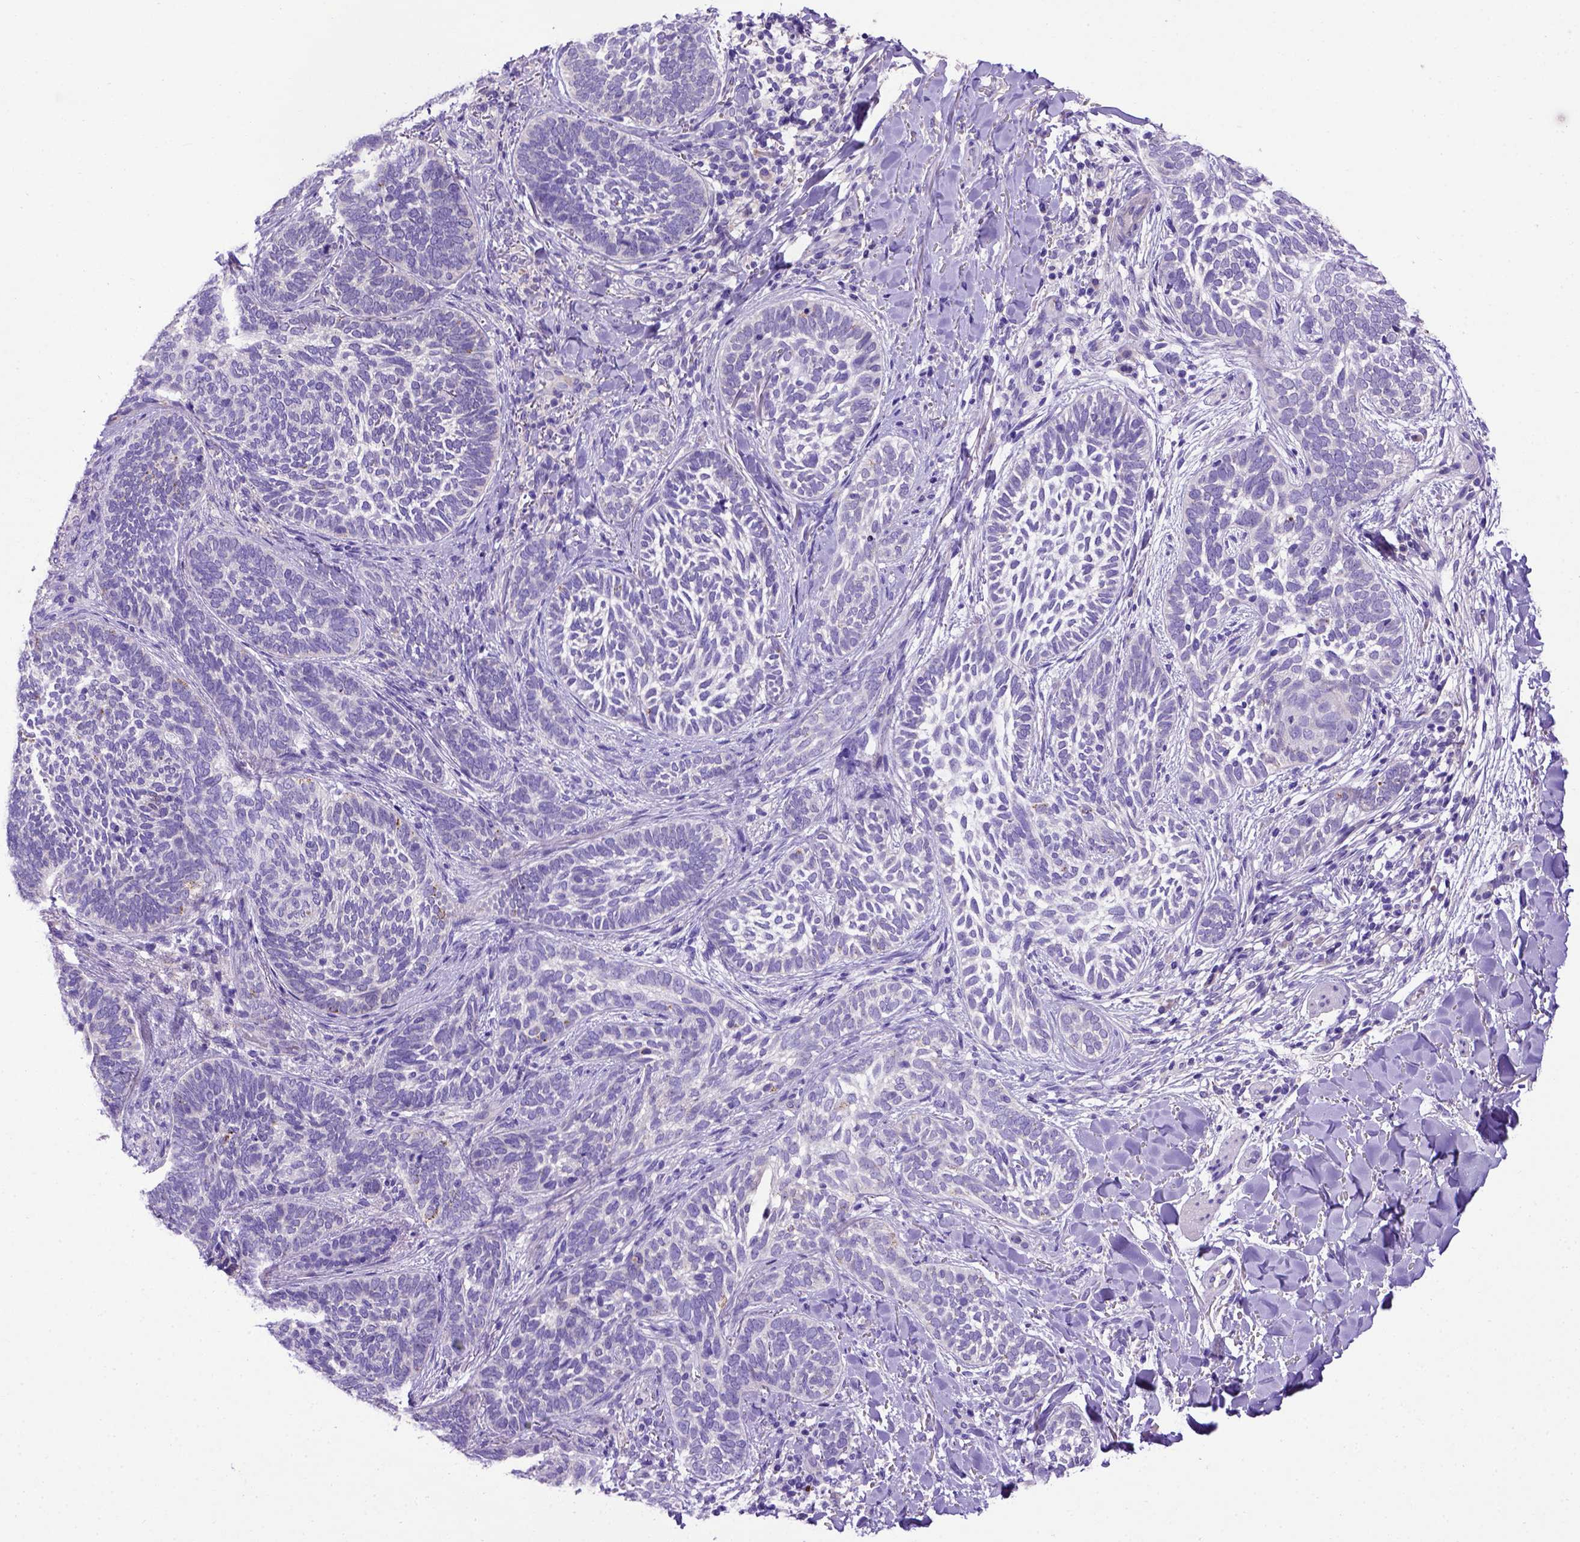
{"staining": {"intensity": "negative", "quantity": "none", "location": "none"}, "tissue": "skin cancer", "cell_type": "Tumor cells", "image_type": "cancer", "snomed": [{"axis": "morphology", "description": "Normal tissue, NOS"}, {"axis": "morphology", "description": "Basal cell carcinoma"}, {"axis": "topography", "description": "Skin"}], "caption": "Immunohistochemistry image of neoplastic tissue: basal cell carcinoma (skin) stained with DAB displays no significant protein expression in tumor cells.", "gene": "ADAM12", "patient": {"sex": "male", "age": 46}}